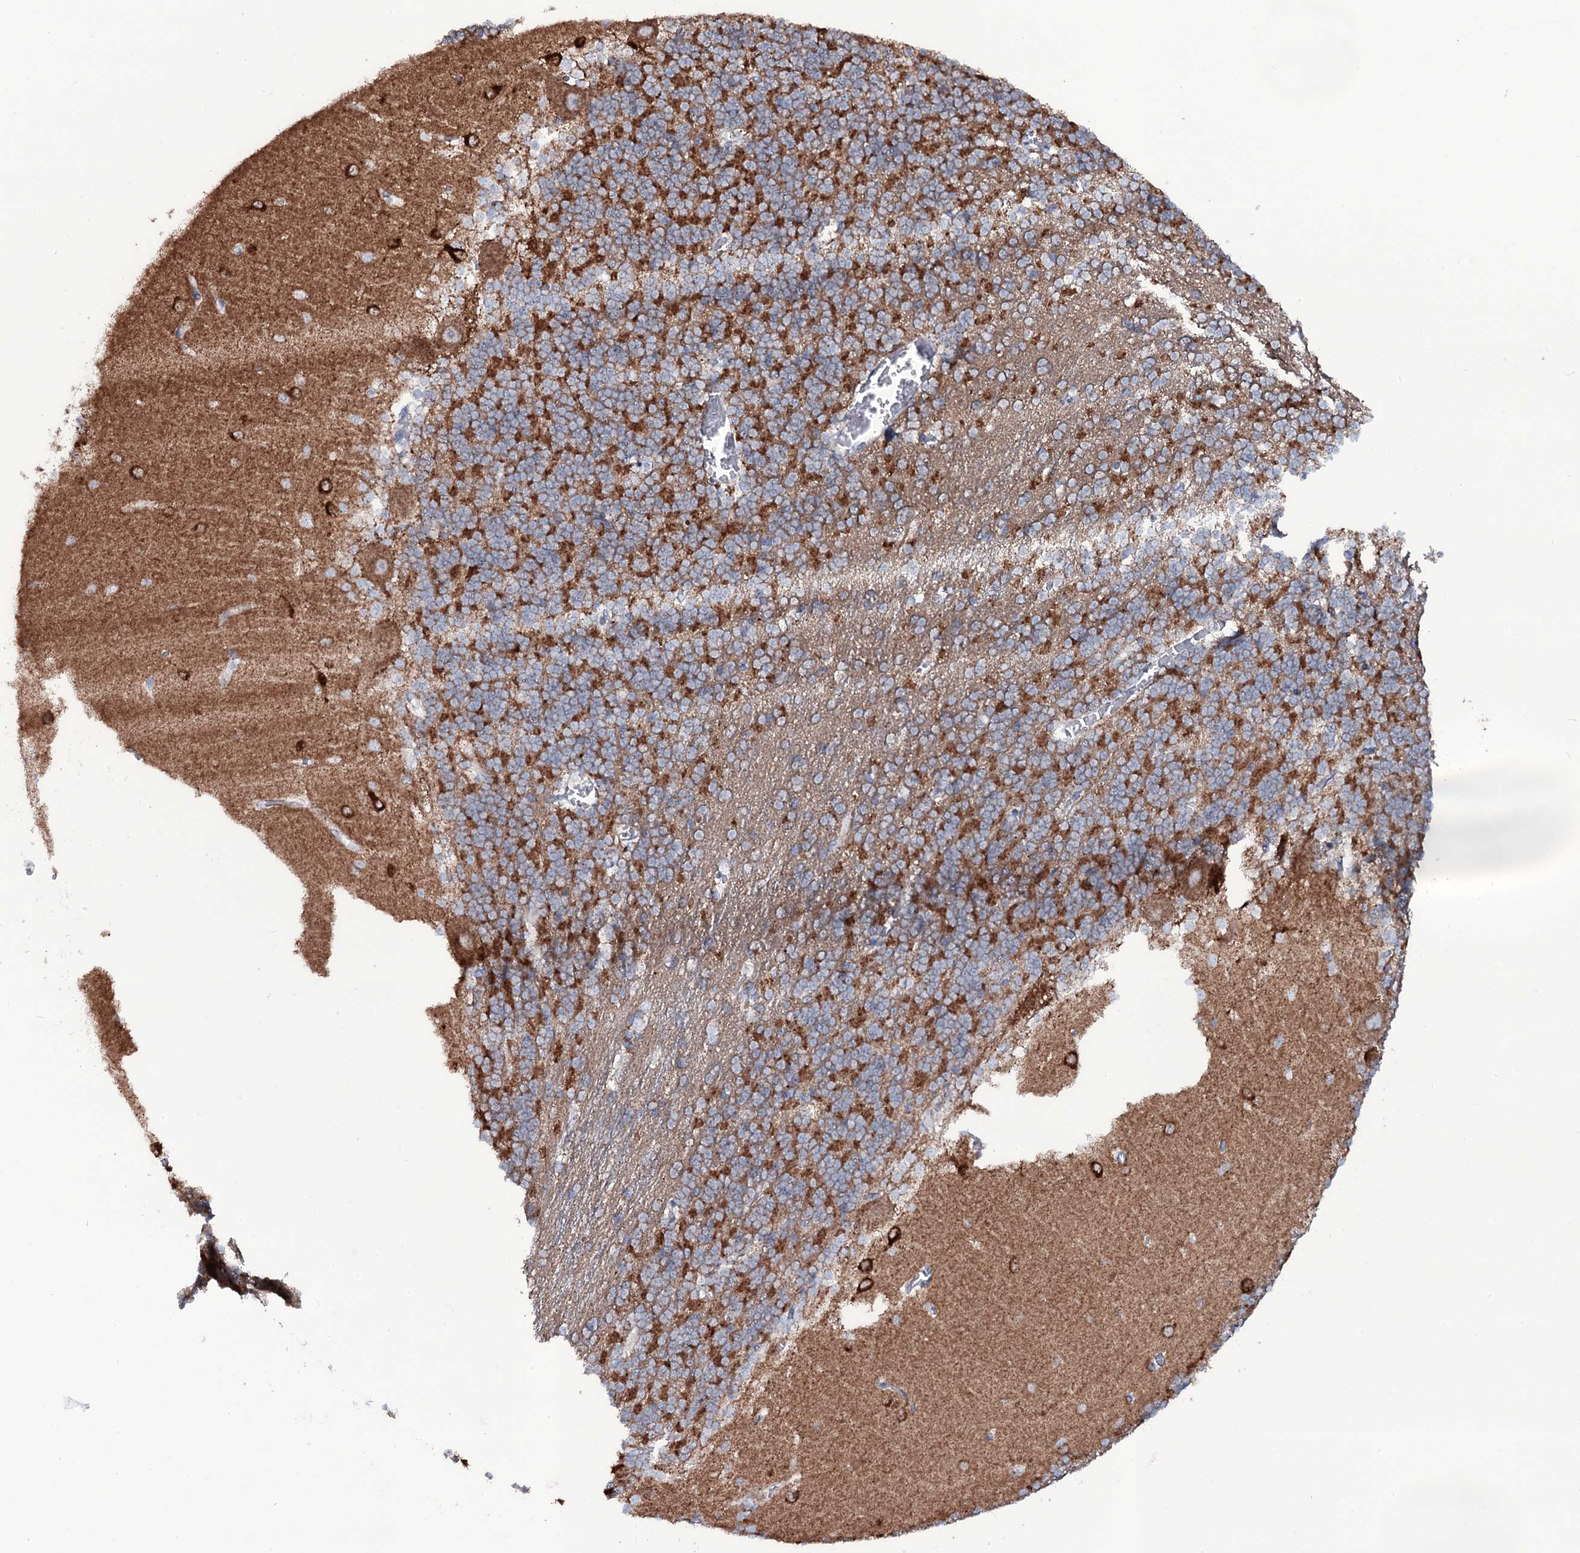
{"staining": {"intensity": "moderate", "quantity": "25%-75%", "location": "cytoplasmic/membranous"}, "tissue": "cerebellum", "cell_type": "Cells in granular layer", "image_type": "normal", "snomed": [{"axis": "morphology", "description": "Normal tissue, NOS"}, {"axis": "topography", "description": "Cerebellum"}], "caption": "This photomicrograph reveals immunohistochemistry (IHC) staining of normal human cerebellum, with medium moderate cytoplasmic/membranous positivity in about 25%-75% of cells in granular layer.", "gene": "MRPS35", "patient": {"sex": "male", "age": 37}}